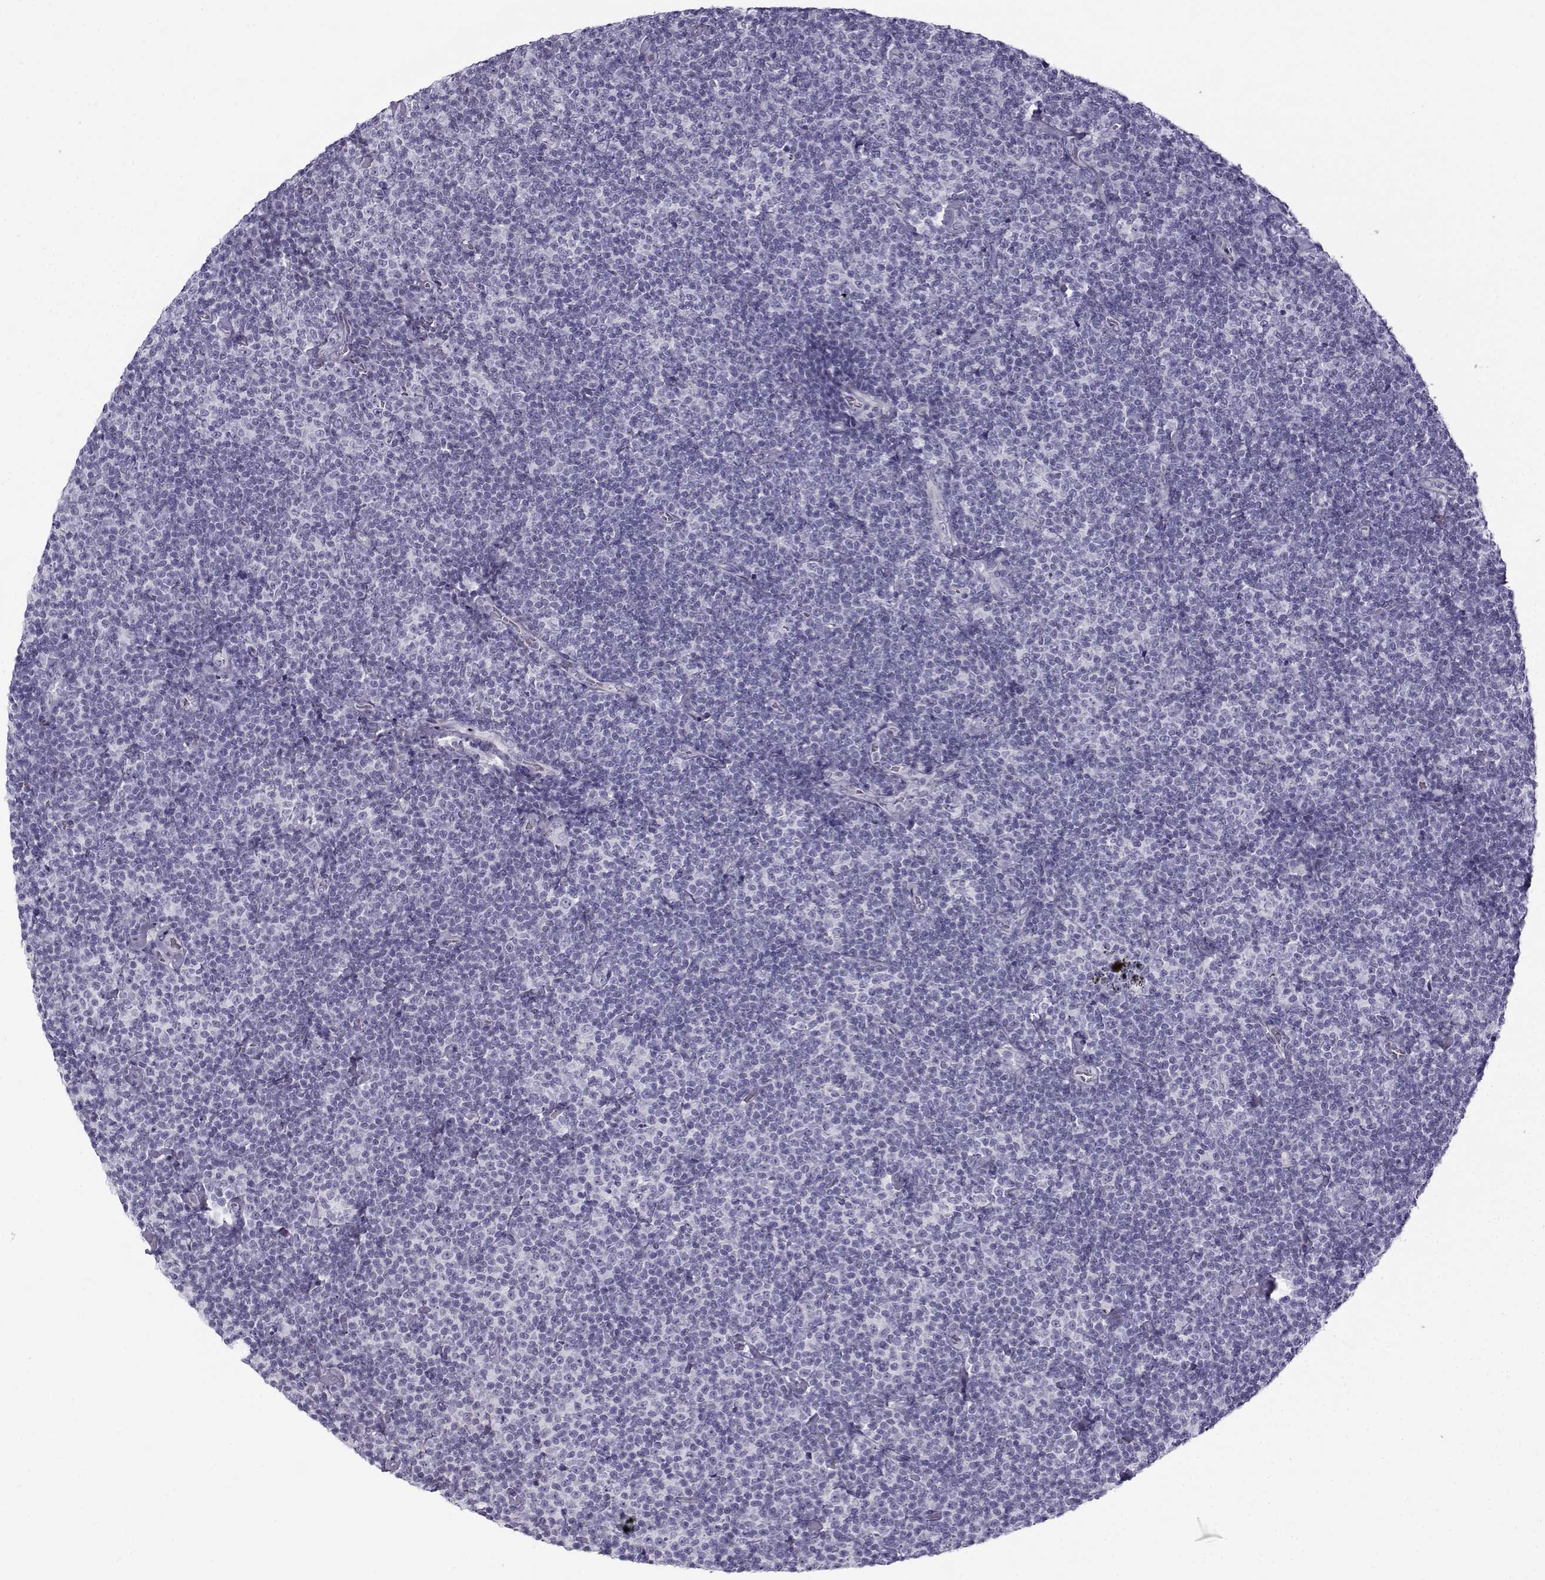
{"staining": {"intensity": "negative", "quantity": "none", "location": "none"}, "tissue": "lymphoma", "cell_type": "Tumor cells", "image_type": "cancer", "snomed": [{"axis": "morphology", "description": "Malignant lymphoma, non-Hodgkin's type, Low grade"}, {"axis": "topography", "description": "Lymph node"}], "caption": "Tumor cells are negative for brown protein staining in low-grade malignant lymphoma, non-Hodgkin's type.", "gene": "GTSF1L", "patient": {"sex": "male", "age": 81}}